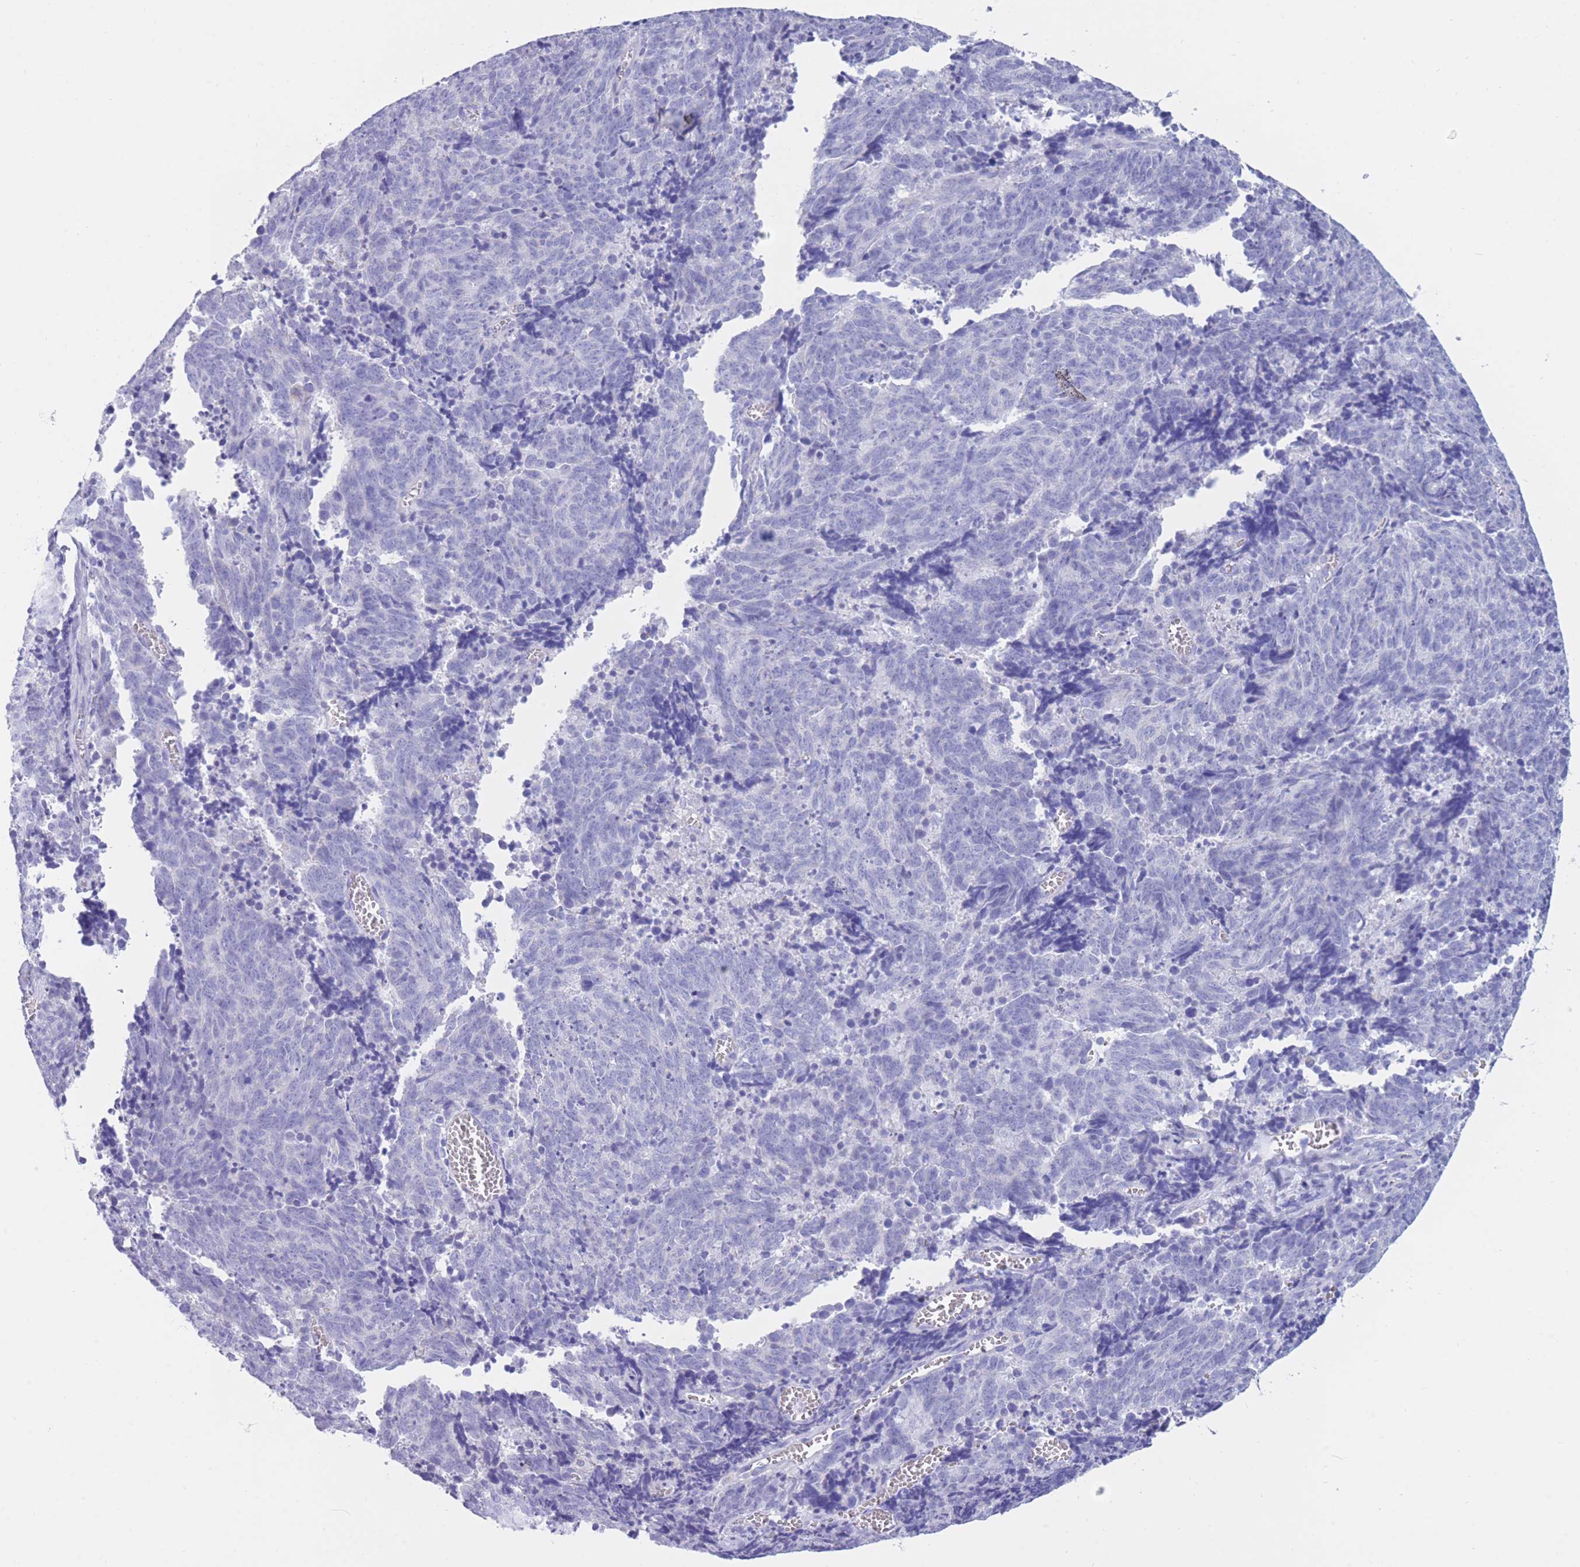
{"staining": {"intensity": "negative", "quantity": "none", "location": "none"}, "tissue": "cervical cancer", "cell_type": "Tumor cells", "image_type": "cancer", "snomed": [{"axis": "morphology", "description": "Squamous cell carcinoma, NOS"}, {"axis": "topography", "description": "Cervix"}], "caption": "IHC of squamous cell carcinoma (cervical) displays no positivity in tumor cells.", "gene": "INTS2", "patient": {"sex": "female", "age": 29}}